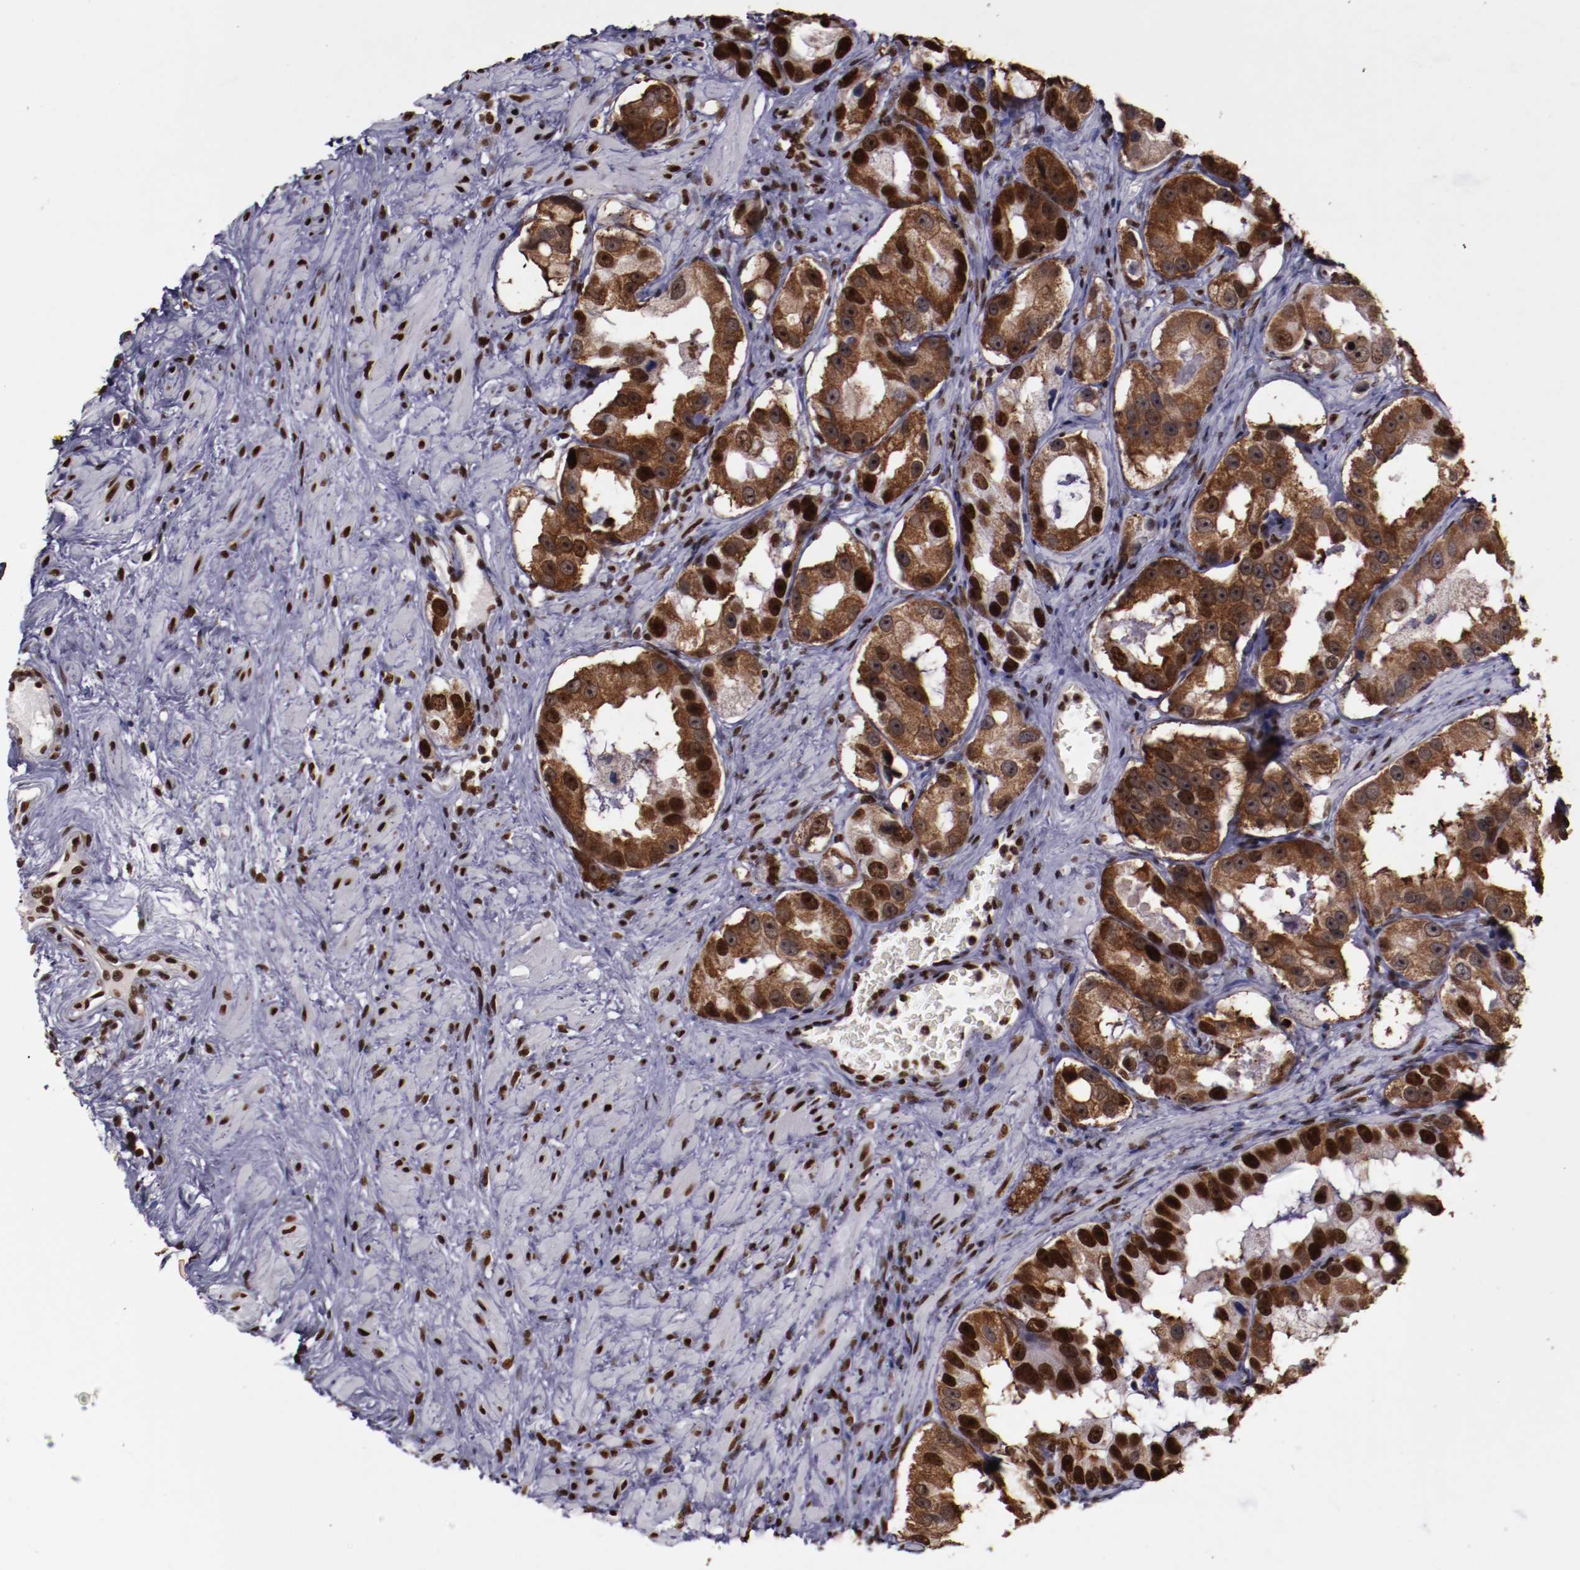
{"staining": {"intensity": "moderate", "quantity": ">75%", "location": "nuclear"}, "tissue": "prostate cancer", "cell_type": "Tumor cells", "image_type": "cancer", "snomed": [{"axis": "morphology", "description": "Adenocarcinoma, High grade"}, {"axis": "topography", "description": "Prostate"}], "caption": "Immunohistochemical staining of prostate cancer shows medium levels of moderate nuclear positivity in about >75% of tumor cells.", "gene": "APEX1", "patient": {"sex": "male", "age": 63}}